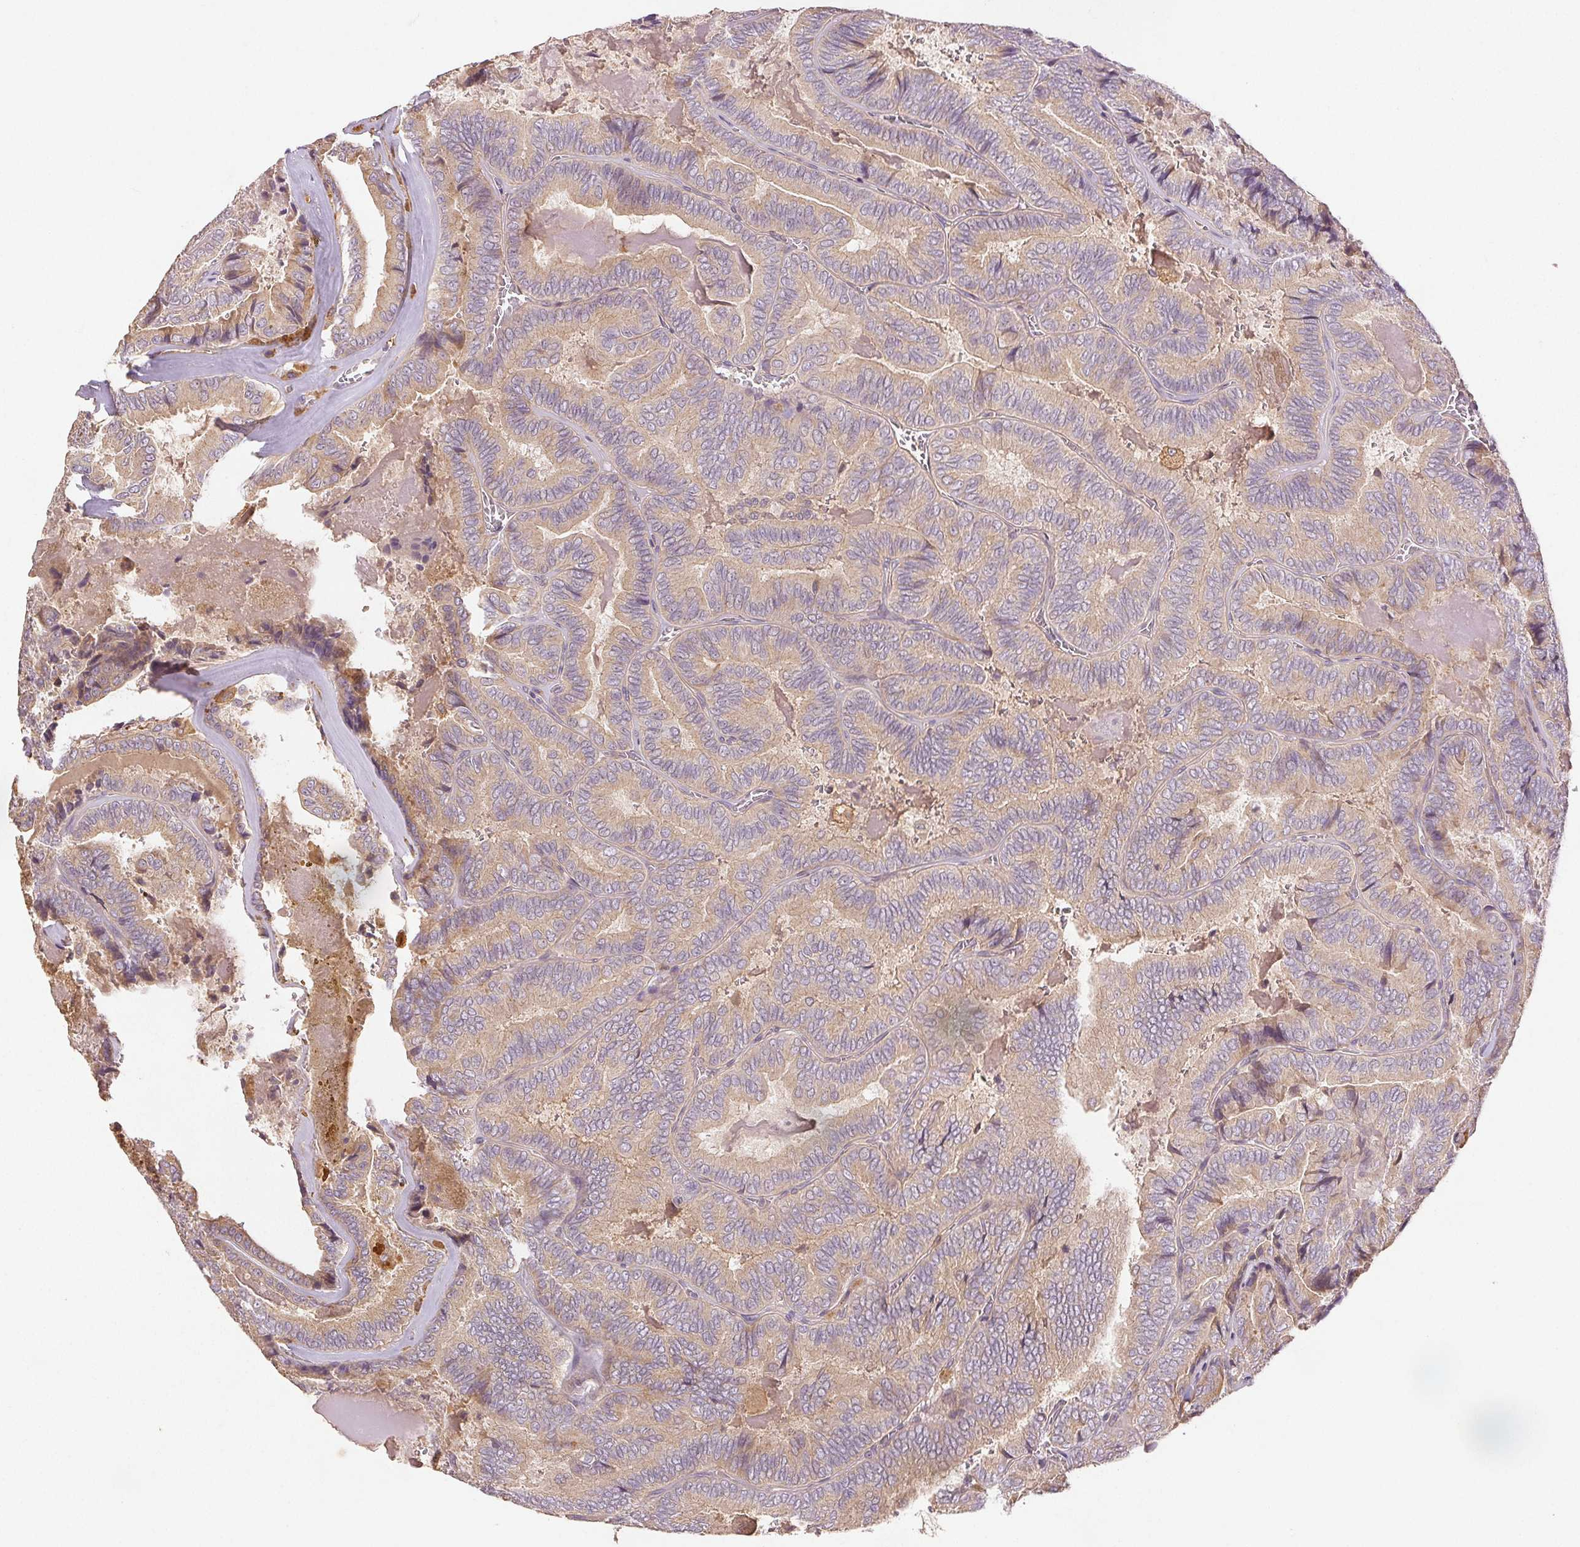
{"staining": {"intensity": "weak", "quantity": ">75%", "location": "cytoplasmic/membranous"}, "tissue": "thyroid cancer", "cell_type": "Tumor cells", "image_type": "cancer", "snomed": [{"axis": "morphology", "description": "Papillary adenocarcinoma, NOS"}, {"axis": "topography", "description": "Thyroid gland"}], "caption": "A high-resolution histopathology image shows immunohistochemistry (IHC) staining of thyroid cancer (papillary adenocarcinoma), which displays weak cytoplasmic/membranous staining in approximately >75% of tumor cells. (DAB (3,3'-diaminobenzidine) IHC with brightfield microscopy, high magnification).", "gene": "YIF1B", "patient": {"sex": "female", "age": 75}}